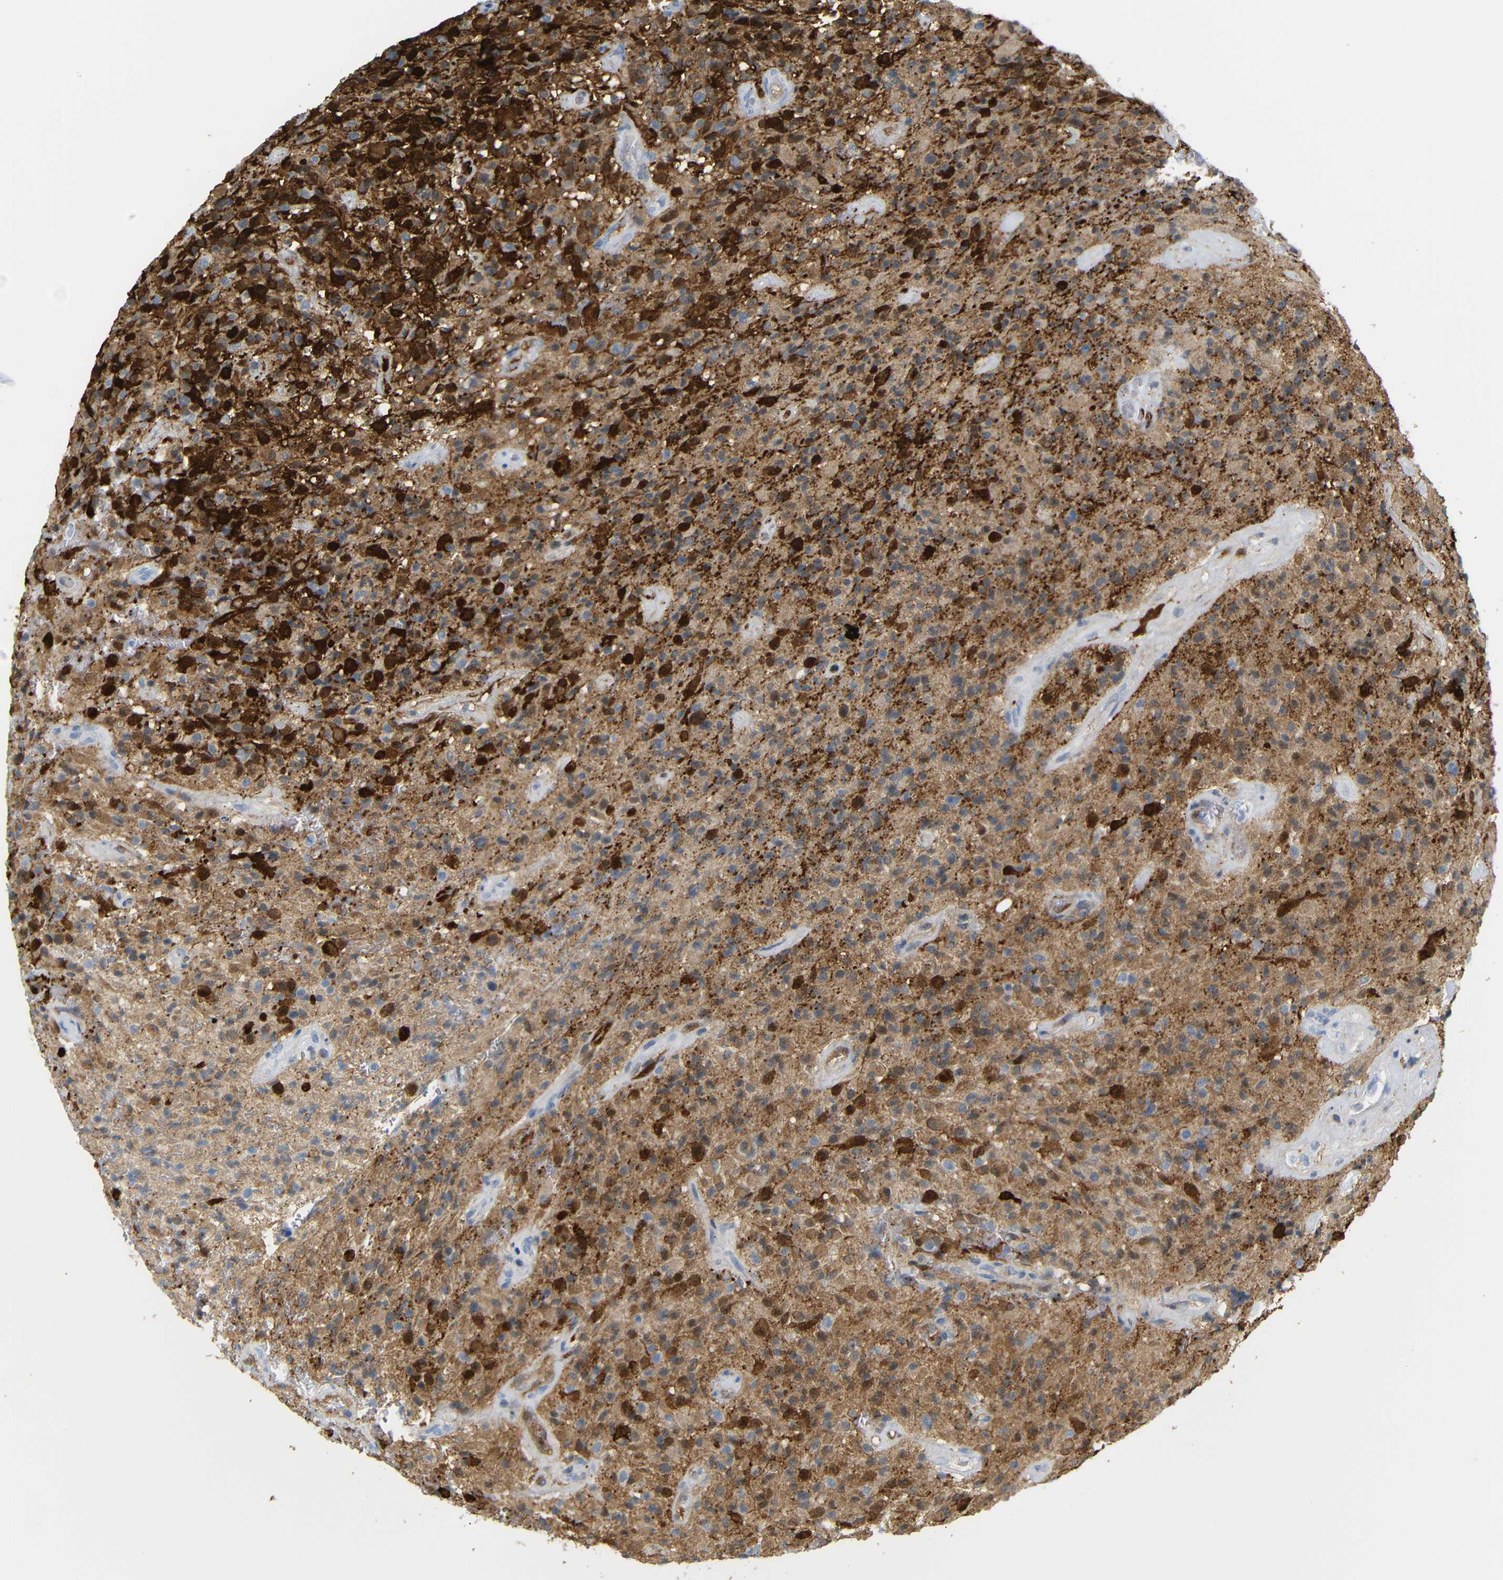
{"staining": {"intensity": "strong", "quantity": "25%-75%", "location": "cytoplasmic/membranous"}, "tissue": "glioma", "cell_type": "Tumor cells", "image_type": "cancer", "snomed": [{"axis": "morphology", "description": "Glioma, malignant, High grade"}, {"axis": "topography", "description": "Brain"}], "caption": "Protein staining demonstrates strong cytoplasmic/membranous expression in approximately 25%-75% of tumor cells in malignant glioma (high-grade).", "gene": "MT1A", "patient": {"sex": "male", "age": 71}}